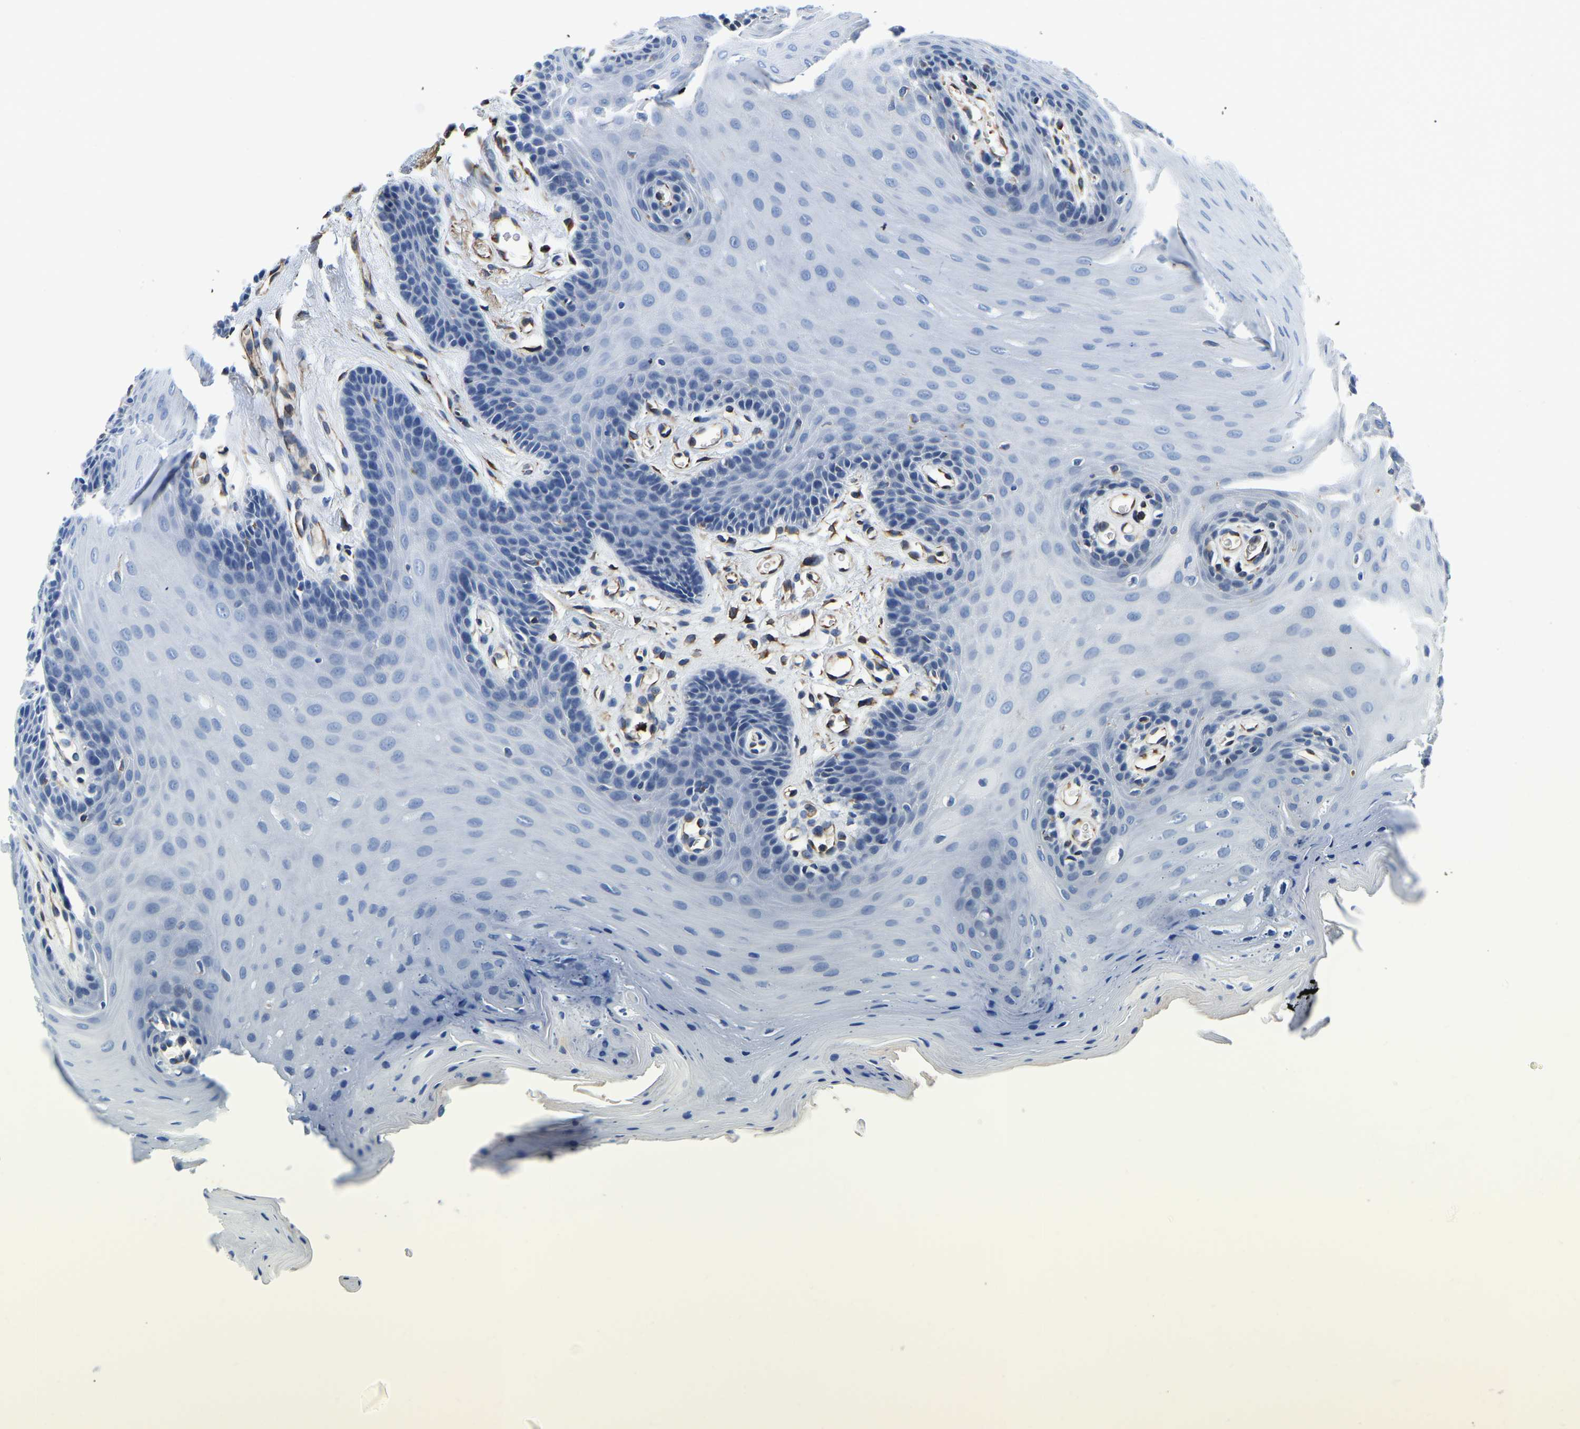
{"staining": {"intensity": "negative", "quantity": "none", "location": "none"}, "tissue": "oral mucosa", "cell_type": "Squamous epithelial cells", "image_type": "normal", "snomed": [{"axis": "morphology", "description": "Normal tissue, NOS"}, {"axis": "morphology", "description": "Squamous cell carcinoma, NOS"}, {"axis": "topography", "description": "Oral tissue"}, {"axis": "topography", "description": "Head-Neck"}], "caption": "Image shows no protein staining in squamous epithelial cells of normal oral mucosa. (DAB immunohistochemistry with hematoxylin counter stain).", "gene": "MS4A3", "patient": {"sex": "male", "age": 71}}